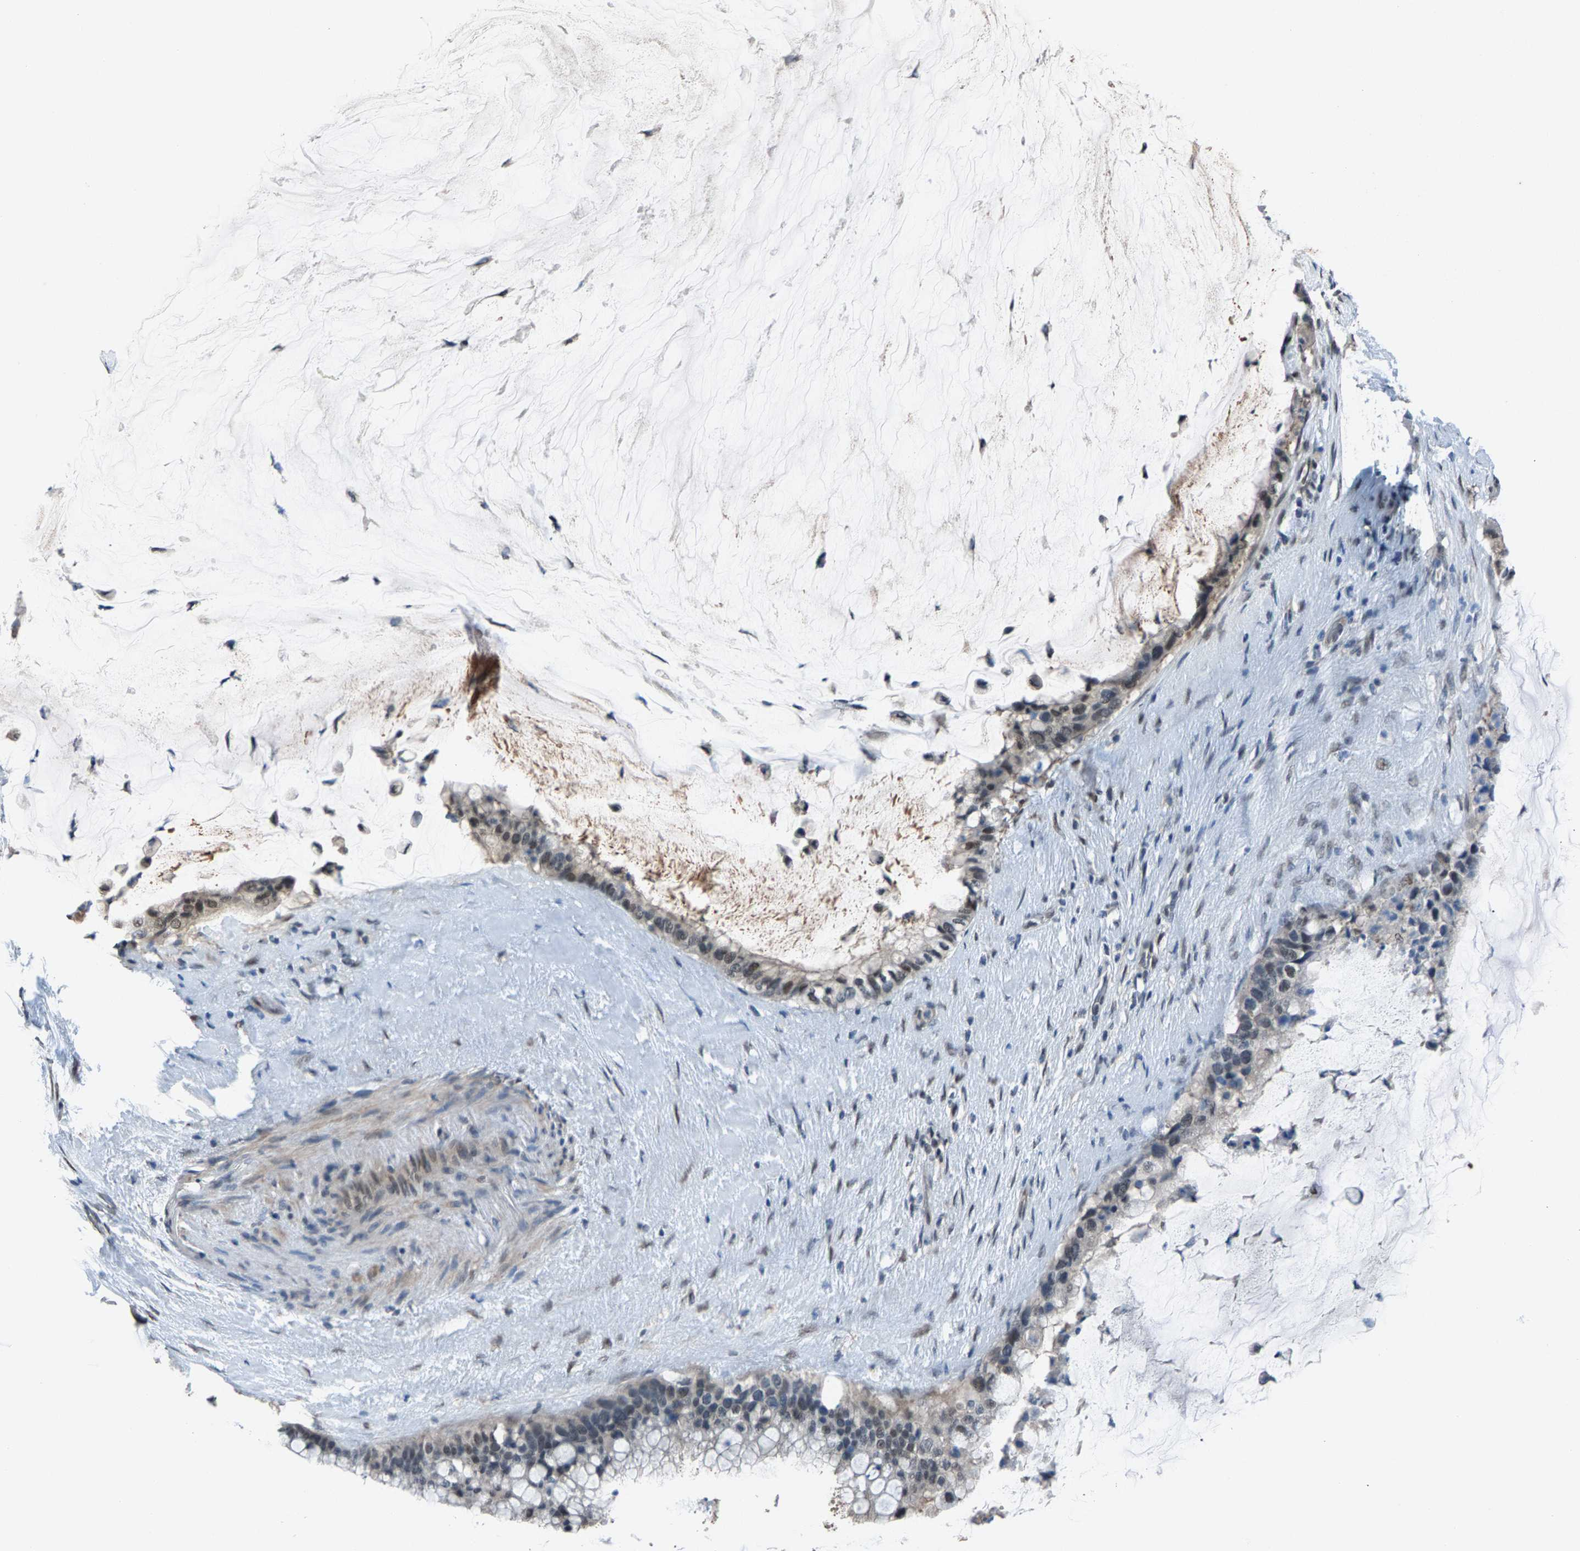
{"staining": {"intensity": "weak", "quantity": "25%-75%", "location": "nuclear"}, "tissue": "pancreatic cancer", "cell_type": "Tumor cells", "image_type": "cancer", "snomed": [{"axis": "morphology", "description": "Adenocarcinoma, NOS"}, {"axis": "topography", "description": "Pancreas"}], "caption": "Brown immunohistochemical staining in pancreatic cancer displays weak nuclear staining in approximately 25%-75% of tumor cells.", "gene": "ZNF276", "patient": {"sex": "male", "age": 41}}